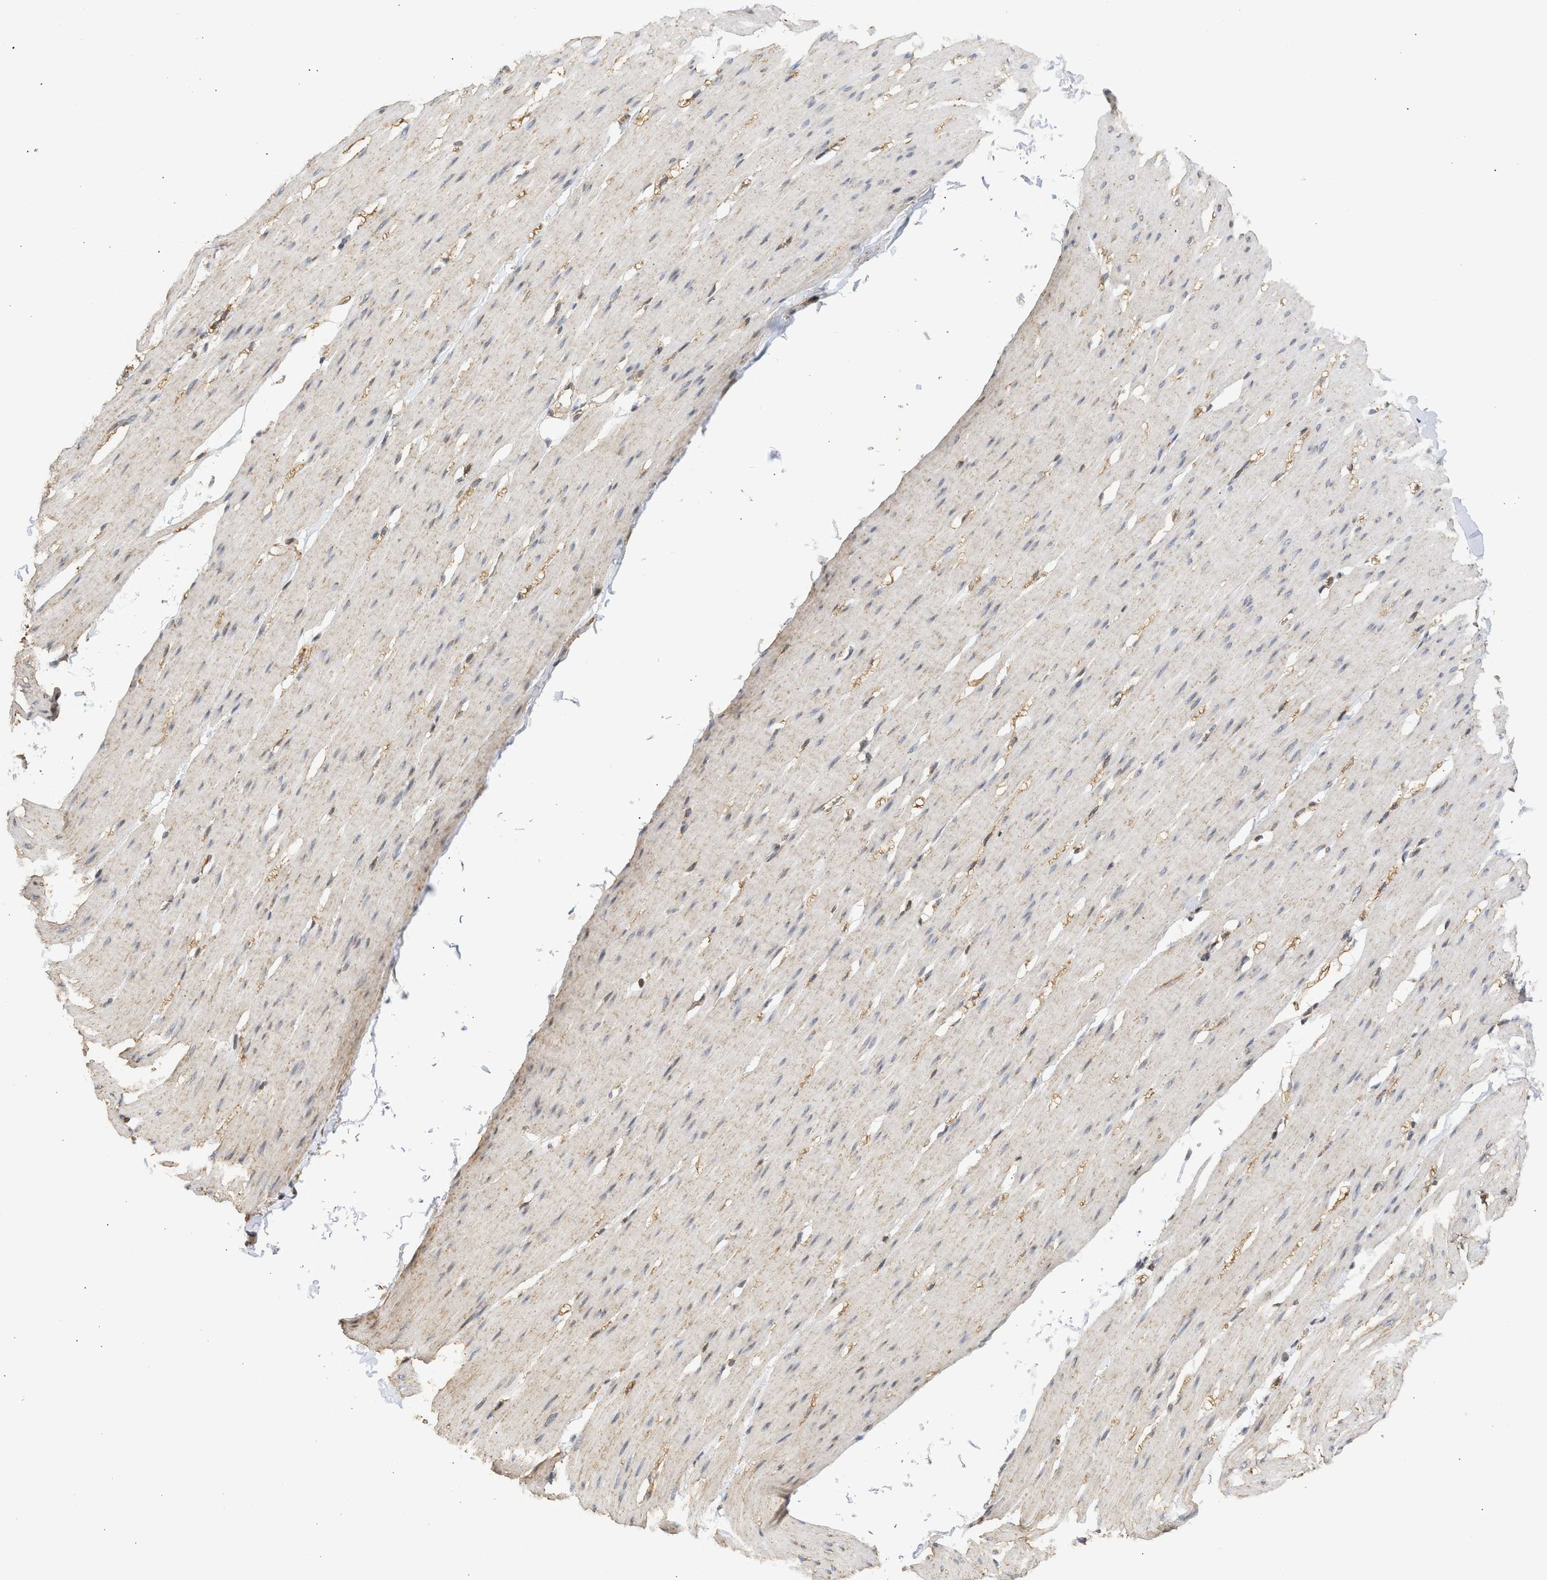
{"staining": {"intensity": "weak", "quantity": "<25%", "location": "cytoplasmic/membranous"}, "tissue": "smooth muscle", "cell_type": "Smooth muscle cells", "image_type": "normal", "snomed": [{"axis": "morphology", "description": "Normal tissue, NOS"}, {"axis": "topography", "description": "Smooth muscle"}, {"axis": "topography", "description": "Colon"}], "caption": "A histopathology image of human smooth muscle is negative for staining in smooth muscle cells. (DAB immunohistochemistry (IHC) visualized using brightfield microscopy, high magnification).", "gene": "ENSG00000142539", "patient": {"sex": "male", "age": 67}}